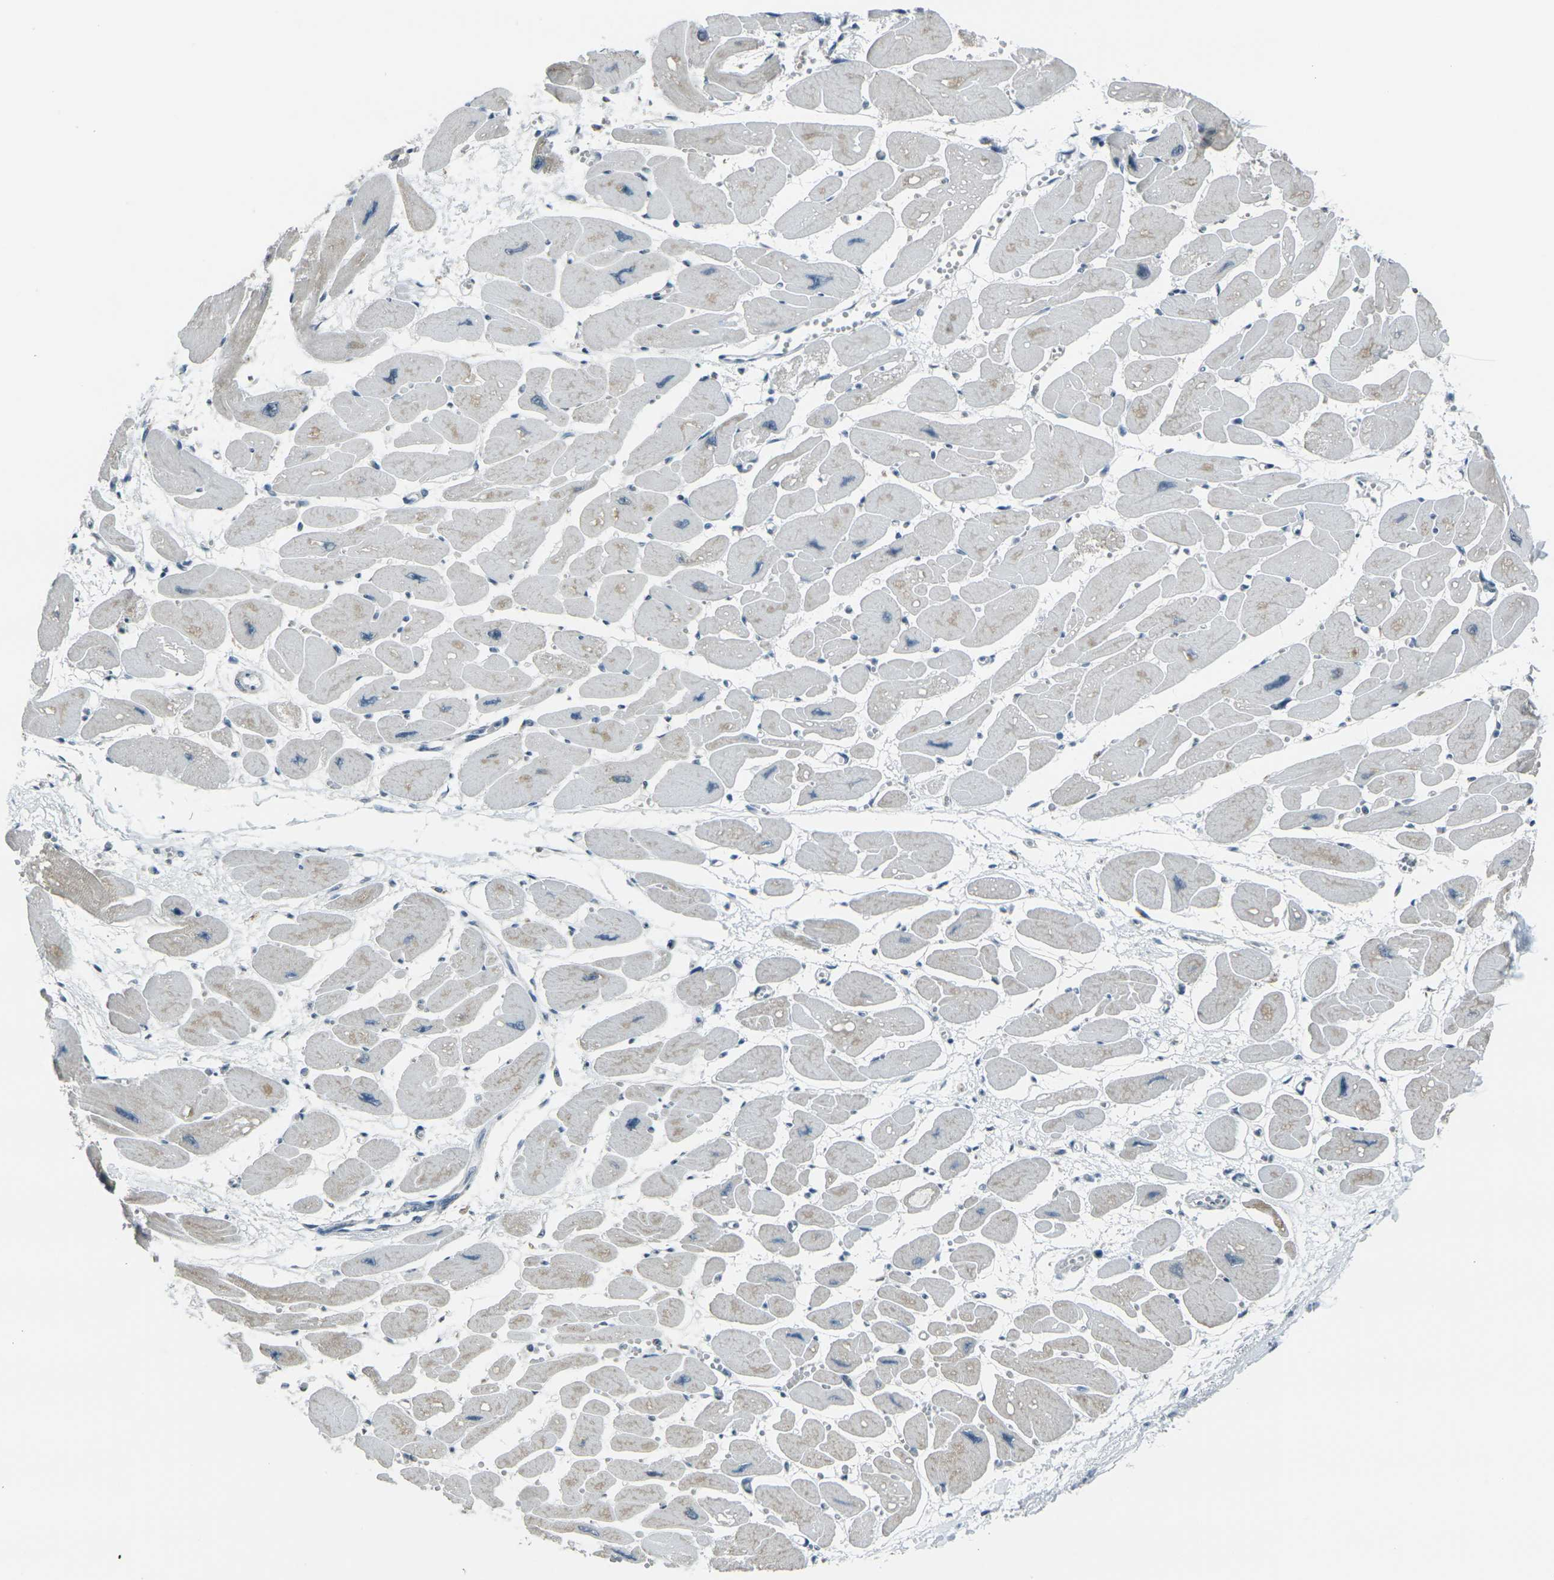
{"staining": {"intensity": "negative", "quantity": "none", "location": "none"}, "tissue": "heart muscle", "cell_type": "Cardiomyocytes", "image_type": "normal", "snomed": [{"axis": "morphology", "description": "Normal tissue, NOS"}, {"axis": "topography", "description": "Heart"}], "caption": "High power microscopy micrograph of an immunohistochemistry histopathology image of unremarkable heart muscle, revealing no significant positivity in cardiomyocytes.", "gene": "H2BC1", "patient": {"sex": "female", "age": 54}}